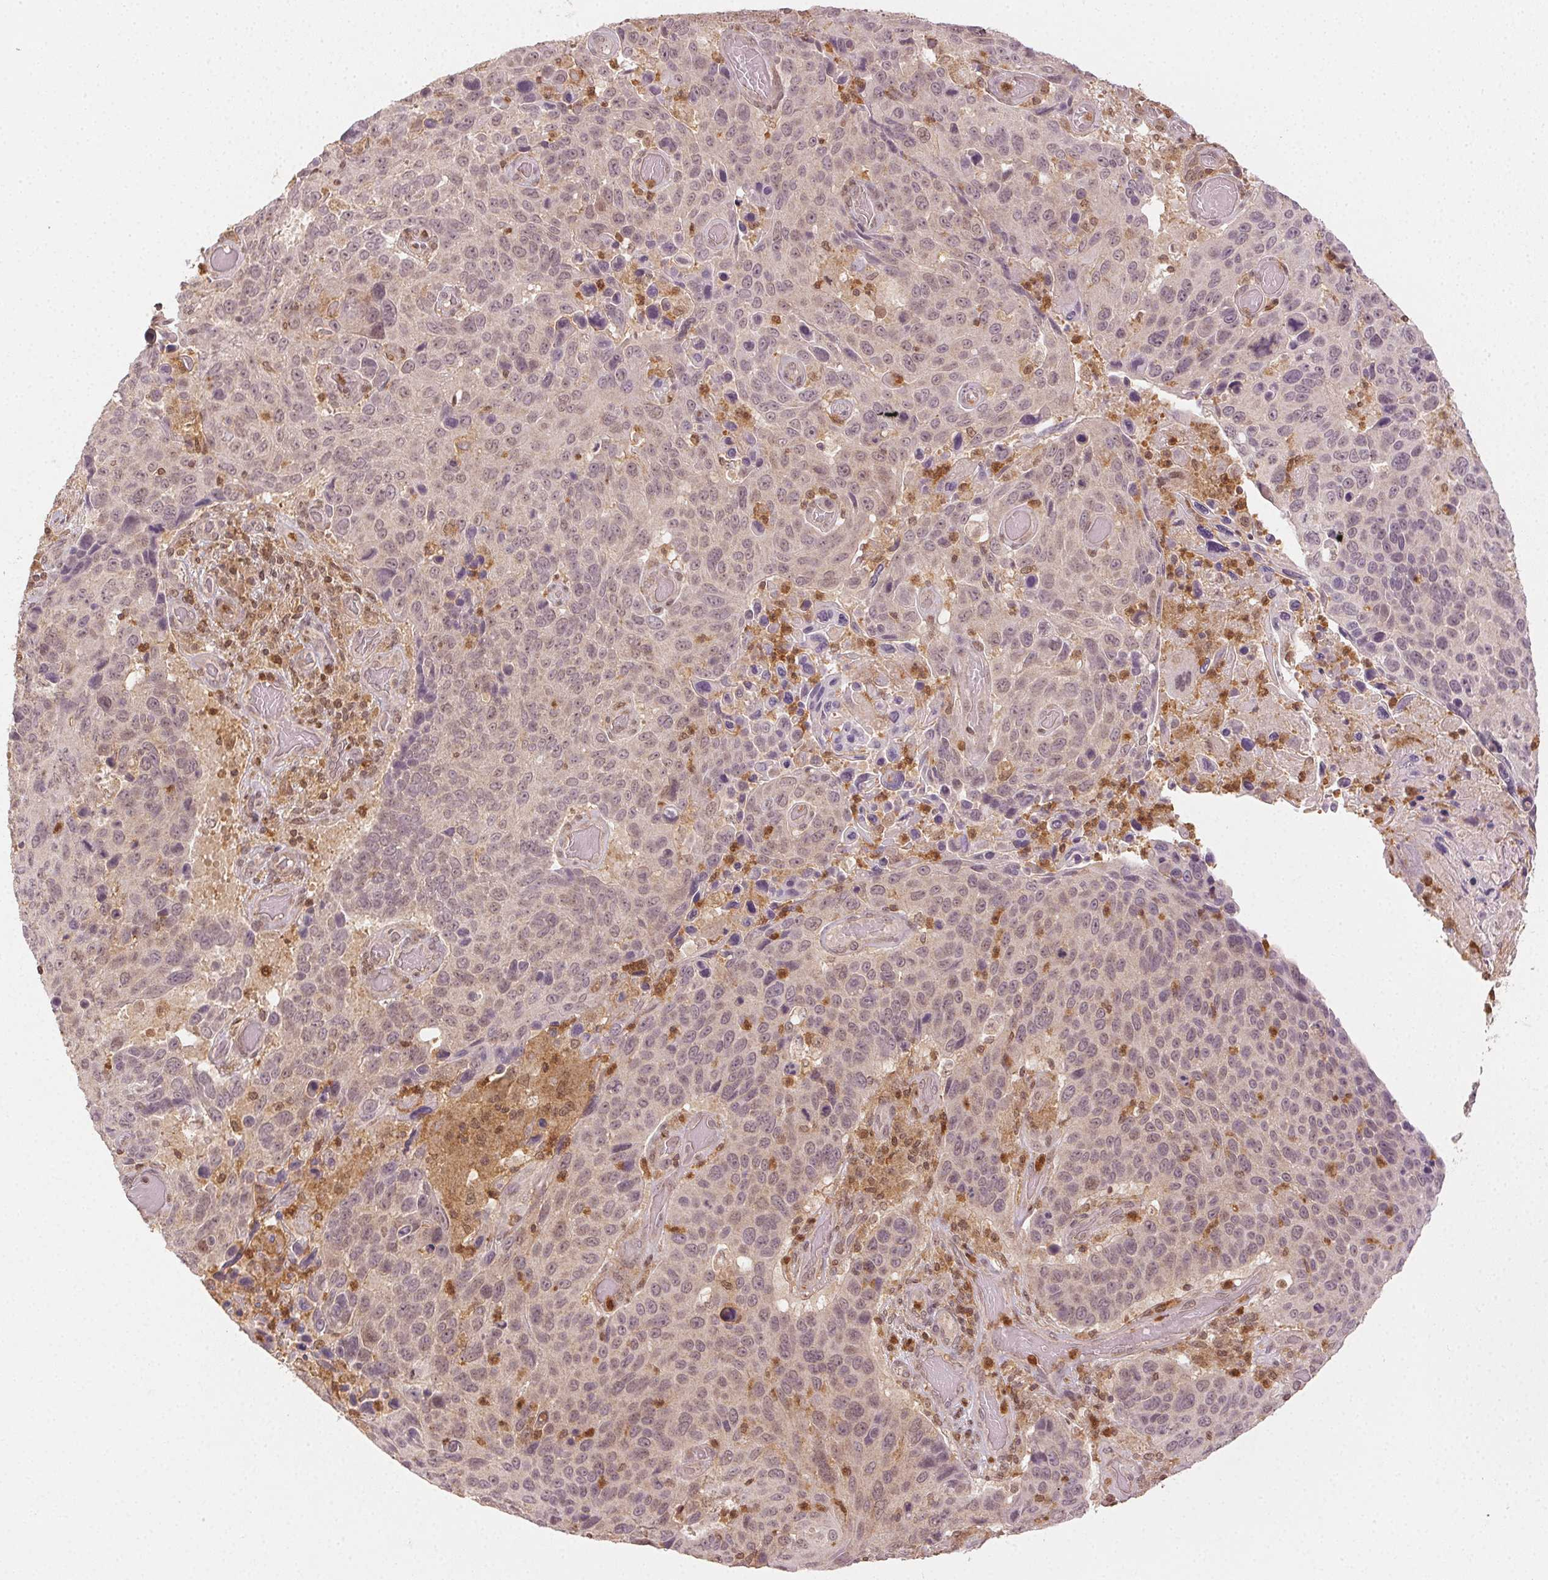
{"staining": {"intensity": "weak", "quantity": "<25%", "location": "nuclear"}, "tissue": "lung cancer", "cell_type": "Tumor cells", "image_type": "cancer", "snomed": [{"axis": "morphology", "description": "Squamous cell carcinoma, NOS"}, {"axis": "topography", "description": "Lung"}], "caption": "DAB immunohistochemical staining of lung cancer shows no significant expression in tumor cells.", "gene": "MAPK14", "patient": {"sex": "male", "age": 68}}